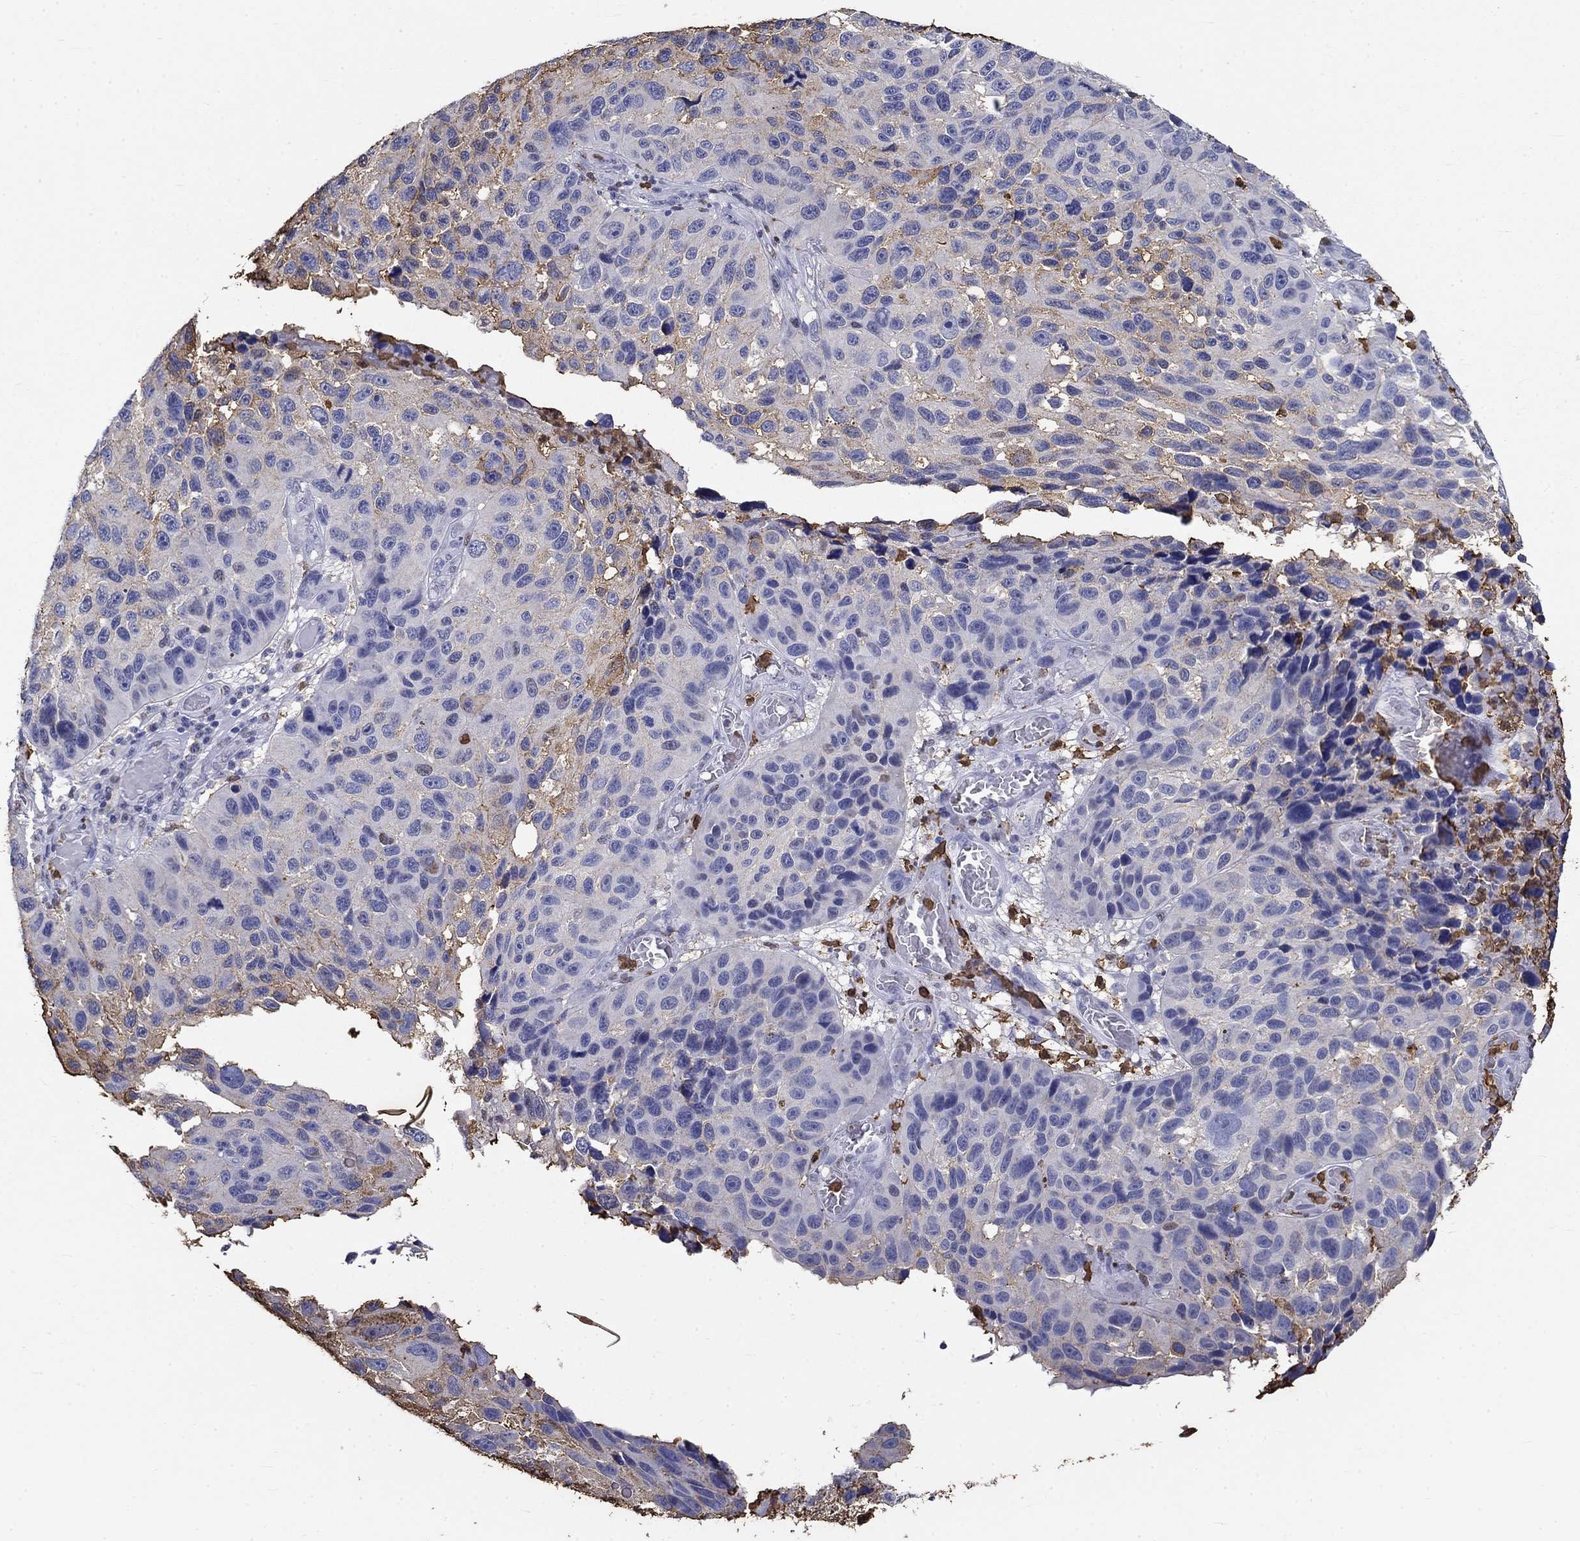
{"staining": {"intensity": "negative", "quantity": "none", "location": "none"}, "tissue": "melanoma", "cell_type": "Tumor cells", "image_type": "cancer", "snomed": [{"axis": "morphology", "description": "Malignant melanoma, NOS"}, {"axis": "topography", "description": "Skin"}], "caption": "IHC of malignant melanoma demonstrates no expression in tumor cells.", "gene": "IGSF8", "patient": {"sex": "male", "age": 53}}